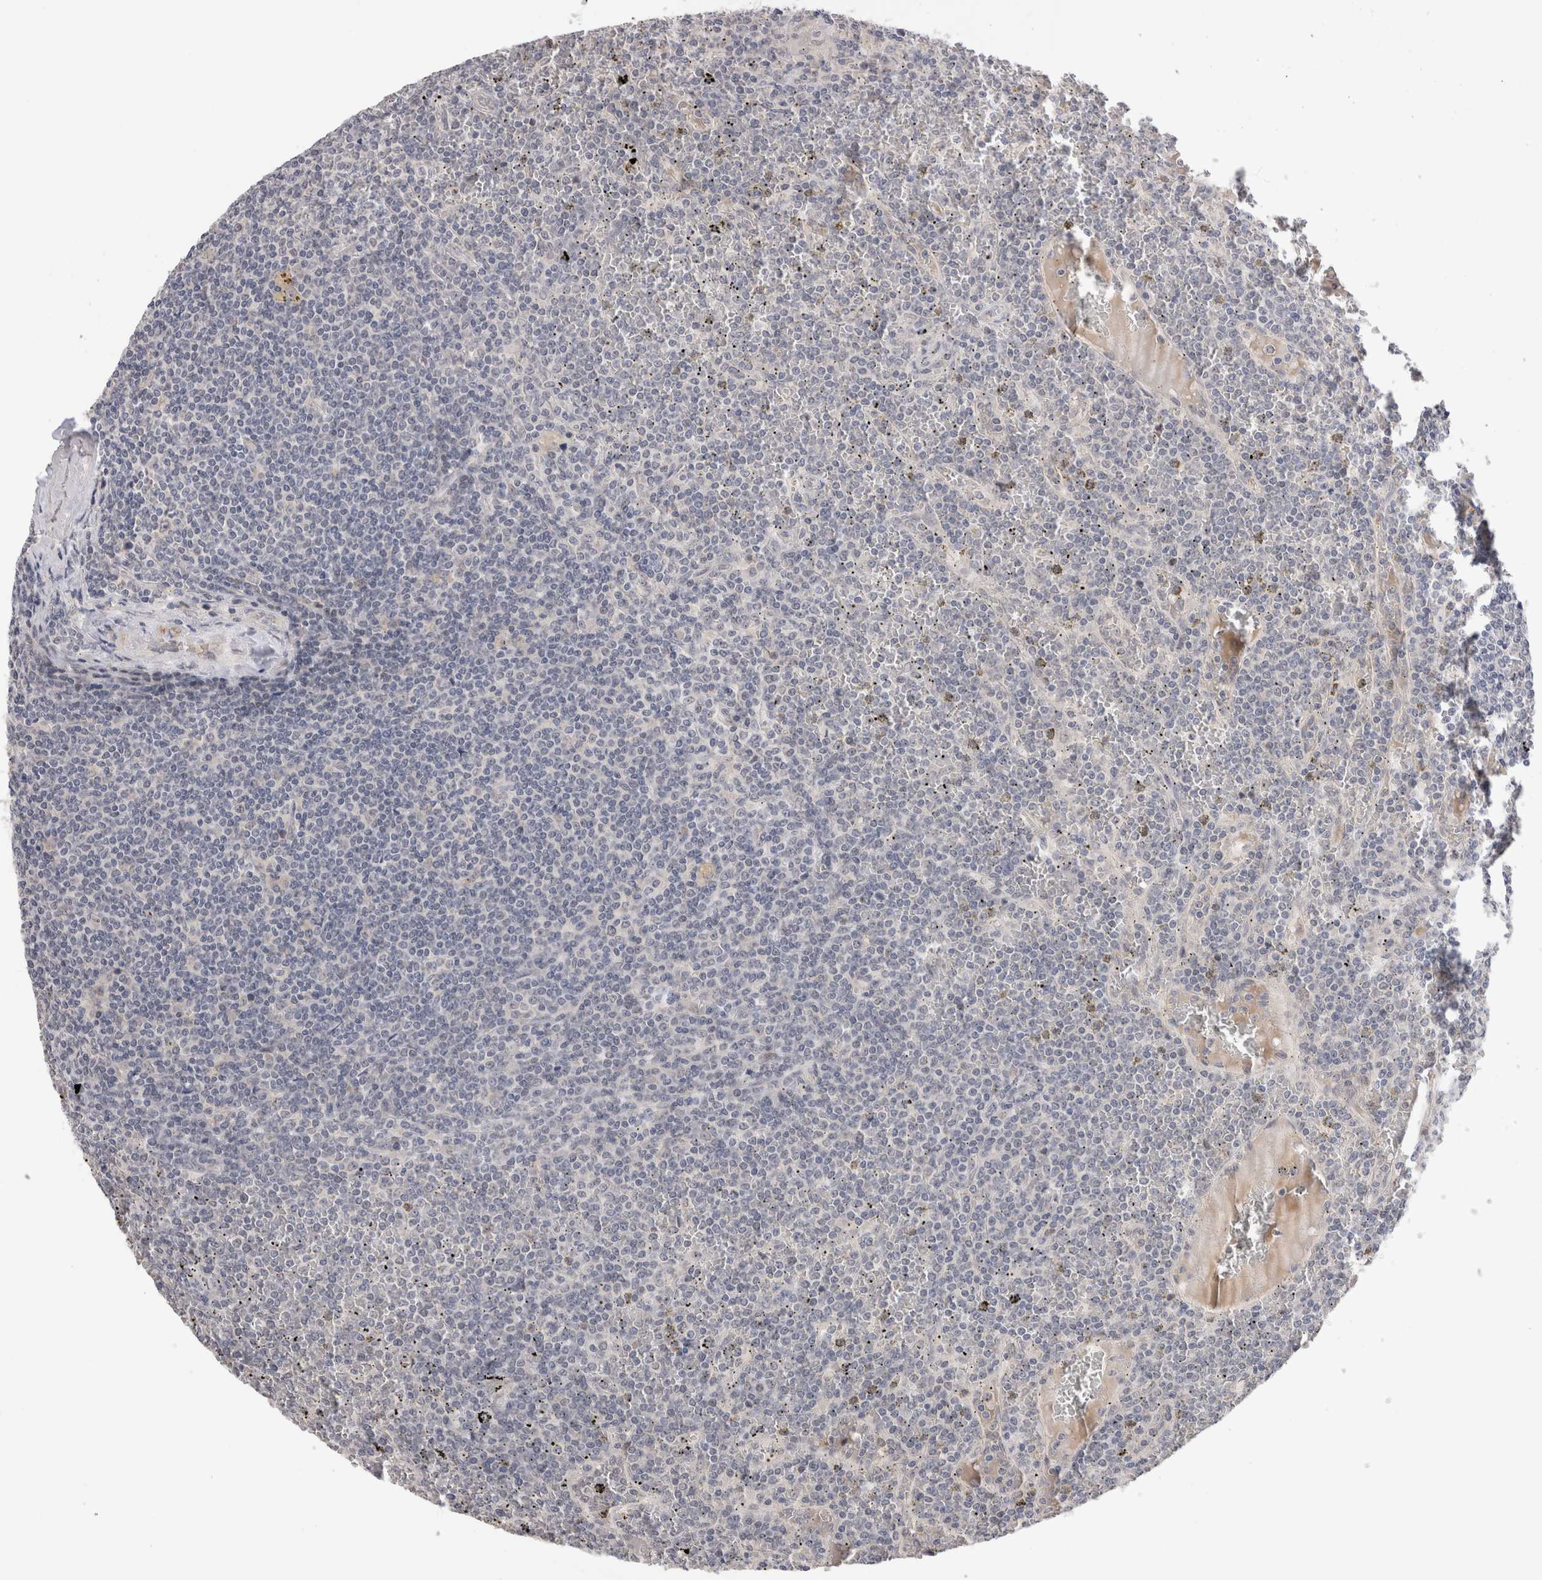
{"staining": {"intensity": "negative", "quantity": "none", "location": "none"}, "tissue": "lymphoma", "cell_type": "Tumor cells", "image_type": "cancer", "snomed": [{"axis": "morphology", "description": "Malignant lymphoma, non-Hodgkin's type, Low grade"}, {"axis": "topography", "description": "Spleen"}], "caption": "Histopathology image shows no significant protein positivity in tumor cells of lymphoma.", "gene": "CRYBG1", "patient": {"sex": "female", "age": 19}}